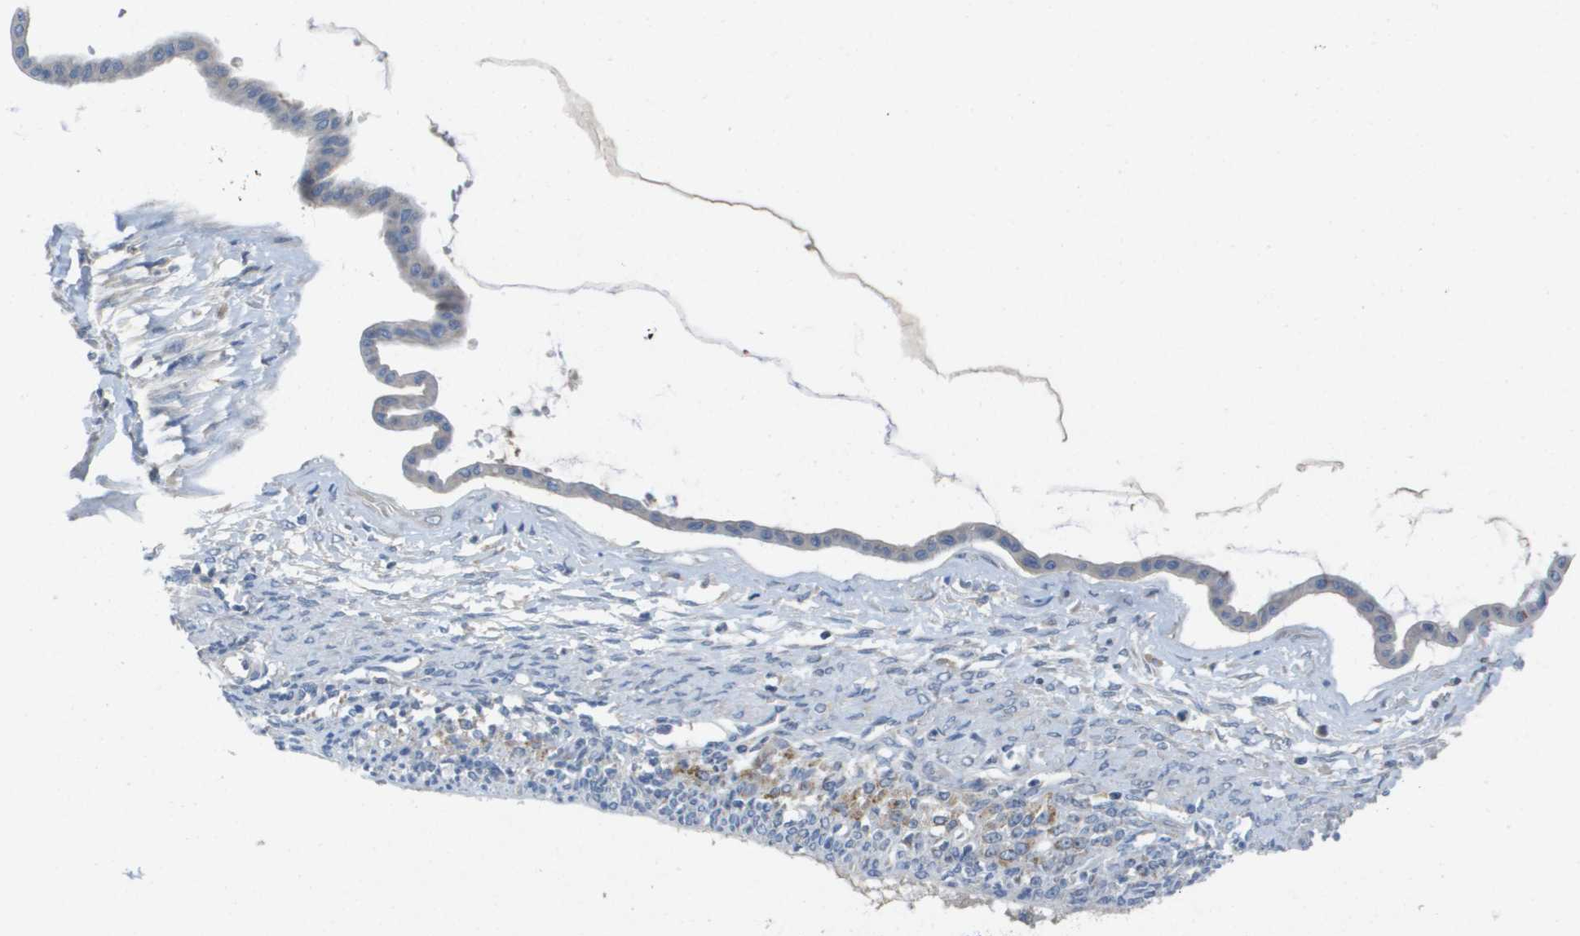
{"staining": {"intensity": "negative", "quantity": "none", "location": "none"}, "tissue": "ovarian cancer", "cell_type": "Tumor cells", "image_type": "cancer", "snomed": [{"axis": "morphology", "description": "Cystadenocarcinoma, mucinous, NOS"}, {"axis": "topography", "description": "Ovary"}], "caption": "Immunohistochemistry (IHC) of mucinous cystadenocarcinoma (ovarian) reveals no expression in tumor cells. (IHC, brightfield microscopy, high magnification).", "gene": "B3GNT5", "patient": {"sex": "female", "age": 73}}